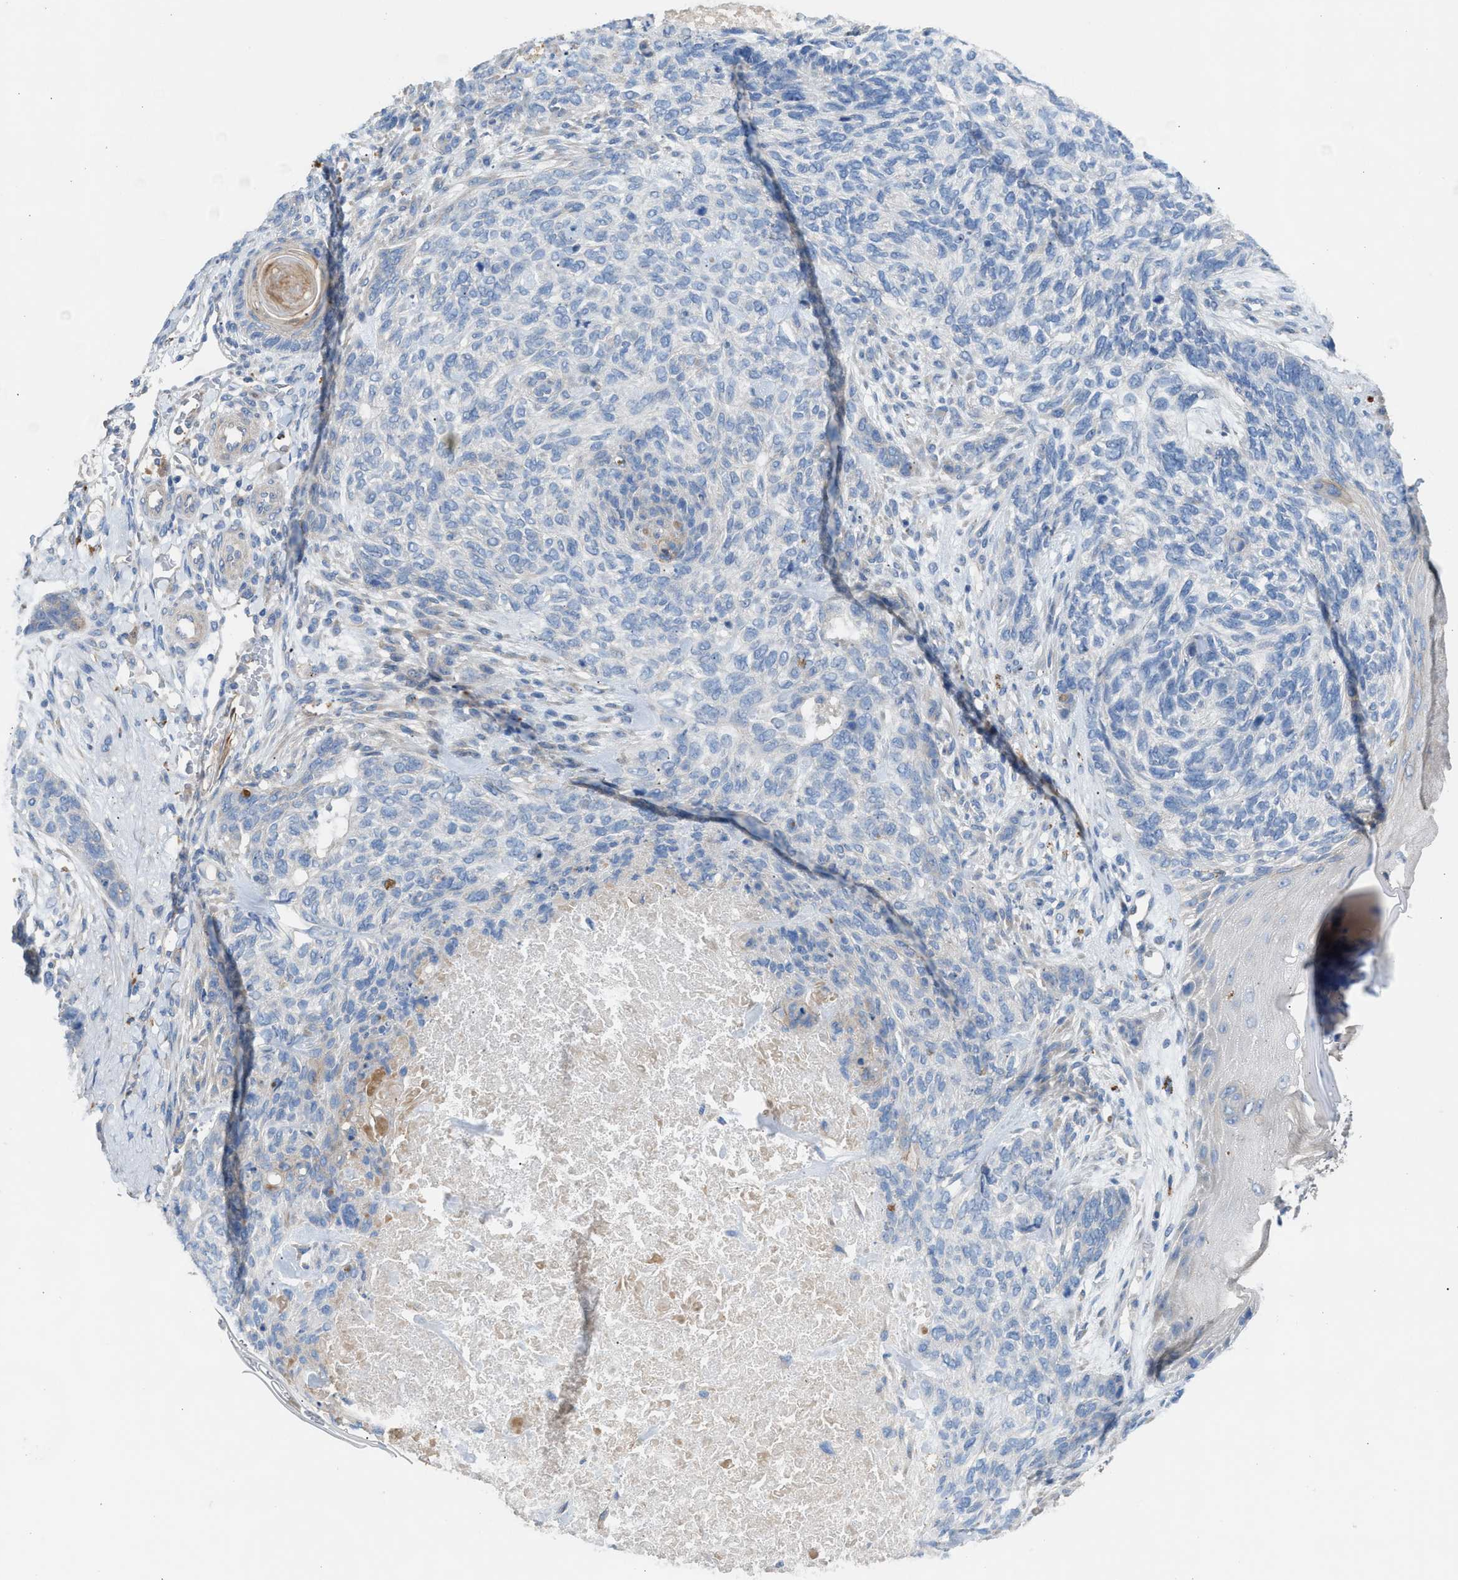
{"staining": {"intensity": "negative", "quantity": "none", "location": "none"}, "tissue": "skin cancer", "cell_type": "Tumor cells", "image_type": "cancer", "snomed": [{"axis": "morphology", "description": "Basal cell carcinoma"}, {"axis": "topography", "description": "Skin"}], "caption": "Skin basal cell carcinoma was stained to show a protein in brown. There is no significant staining in tumor cells.", "gene": "AOAH", "patient": {"sex": "male", "age": 55}}